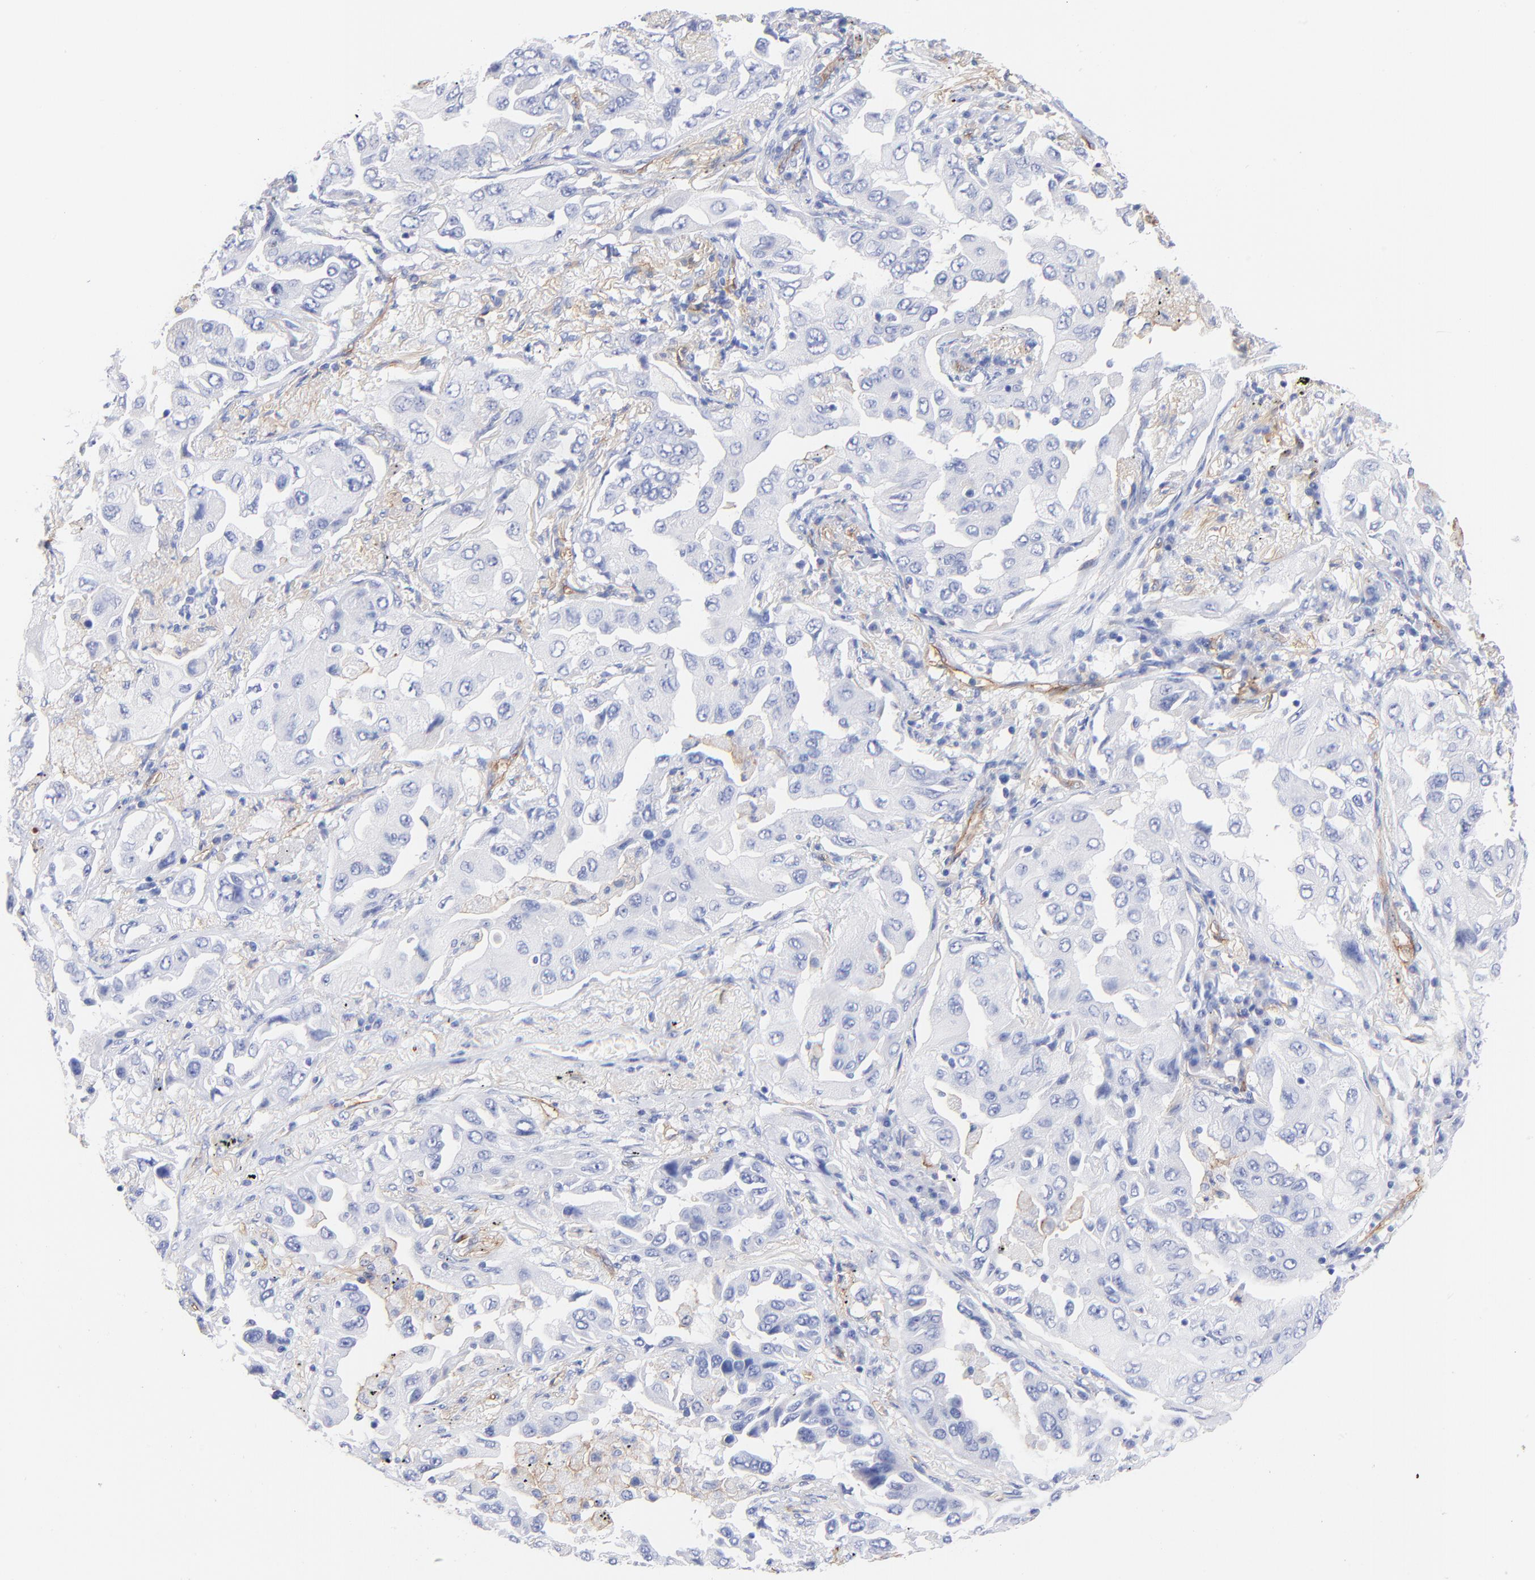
{"staining": {"intensity": "negative", "quantity": "none", "location": "none"}, "tissue": "lung cancer", "cell_type": "Tumor cells", "image_type": "cancer", "snomed": [{"axis": "morphology", "description": "Adenocarcinoma, NOS"}, {"axis": "topography", "description": "Lung"}], "caption": "Immunohistochemistry (IHC) photomicrograph of neoplastic tissue: human adenocarcinoma (lung) stained with DAB shows no significant protein staining in tumor cells.", "gene": "SLC44A2", "patient": {"sex": "female", "age": 65}}